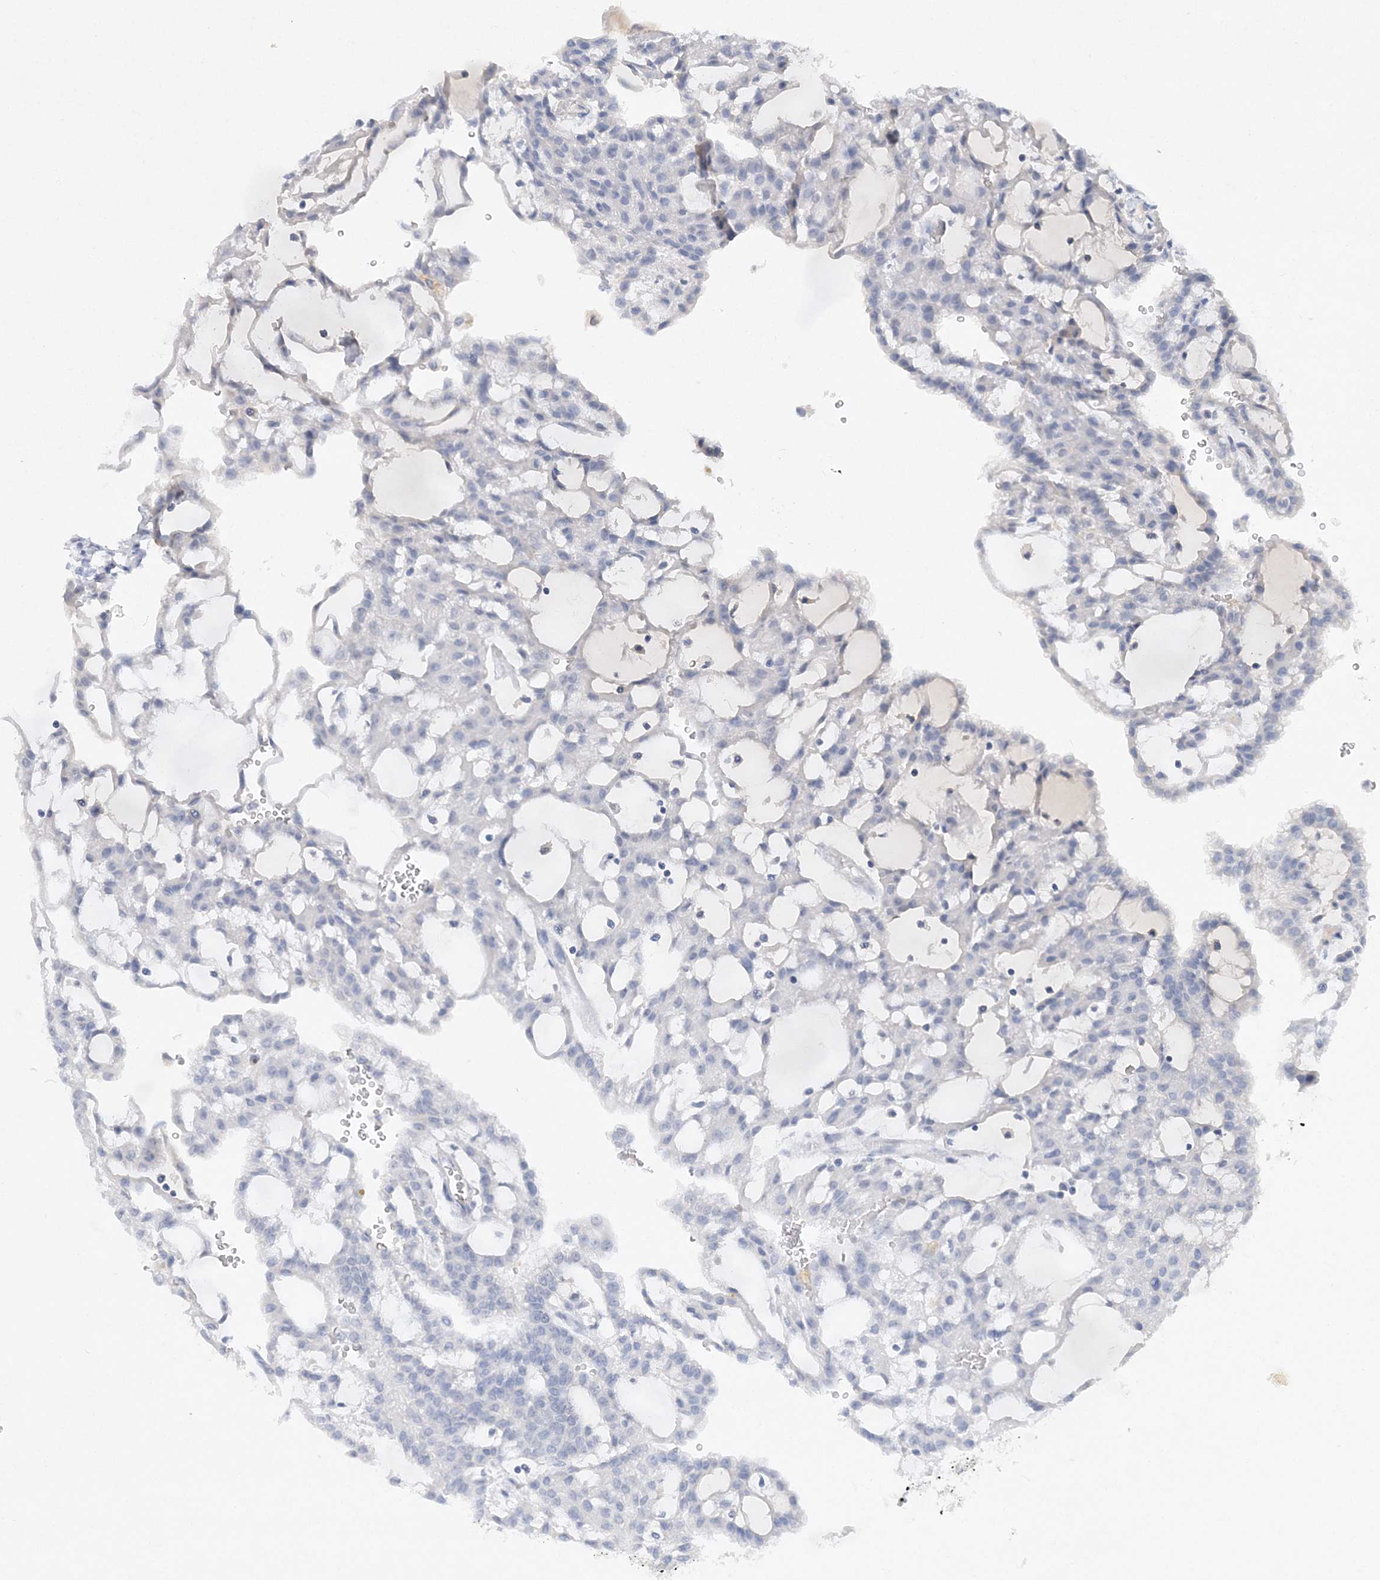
{"staining": {"intensity": "negative", "quantity": "none", "location": "none"}, "tissue": "renal cancer", "cell_type": "Tumor cells", "image_type": "cancer", "snomed": [{"axis": "morphology", "description": "Adenocarcinoma, NOS"}, {"axis": "topography", "description": "Kidney"}], "caption": "This is an immunohistochemistry (IHC) micrograph of human renal cancer (adenocarcinoma). There is no positivity in tumor cells.", "gene": "C11orf58", "patient": {"sex": "male", "age": 63}}